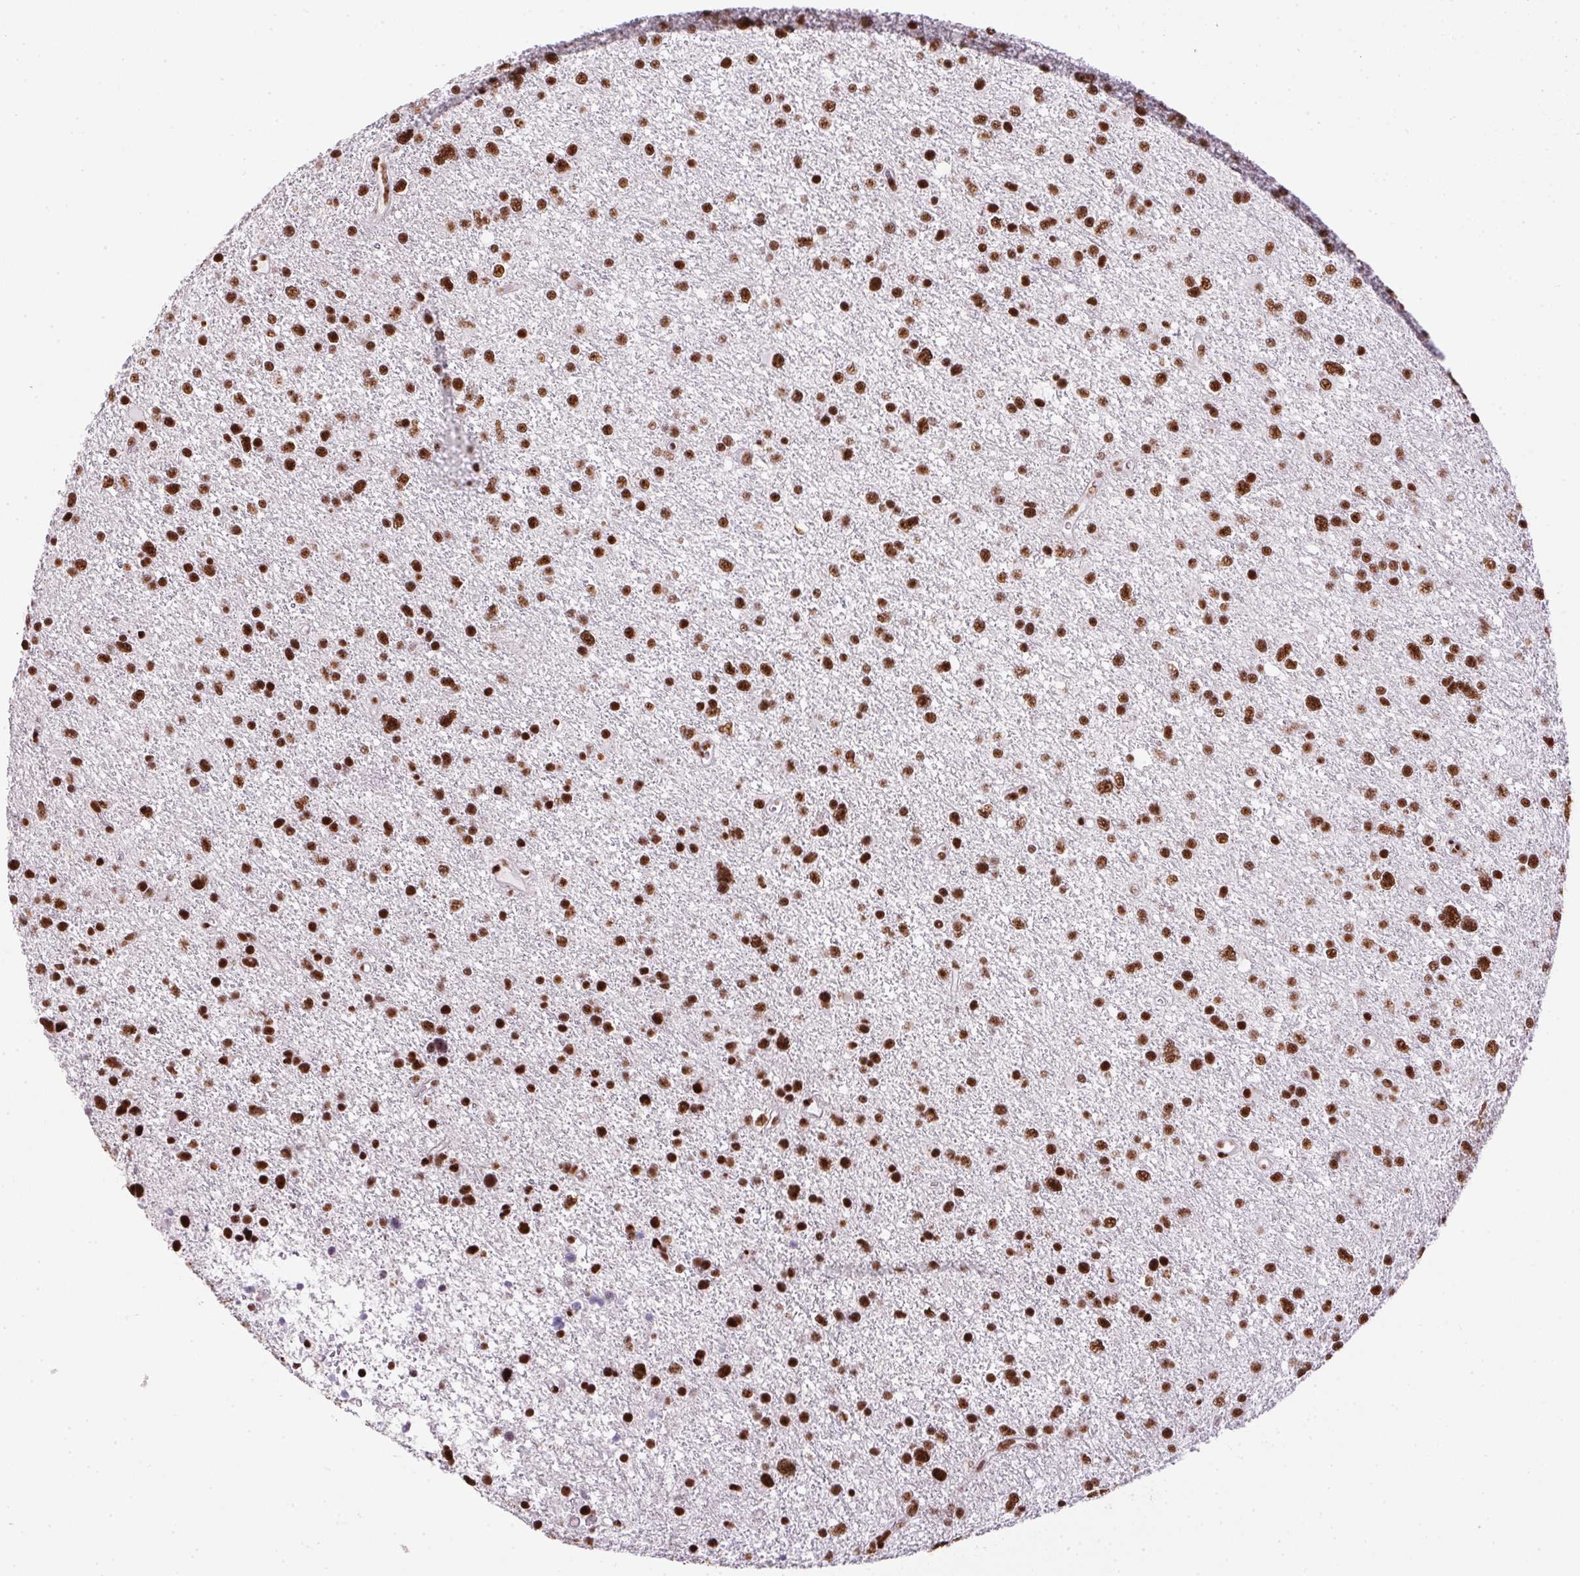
{"staining": {"intensity": "strong", "quantity": ">75%", "location": "nuclear"}, "tissue": "glioma", "cell_type": "Tumor cells", "image_type": "cancer", "snomed": [{"axis": "morphology", "description": "Glioma, malignant, Low grade"}, {"axis": "topography", "description": "Brain"}], "caption": "Malignant glioma (low-grade) tissue demonstrates strong nuclear expression in about >75% of tumor cells", "gene": "PAGE3", "patient": {"sex": "female", "age": 55}}